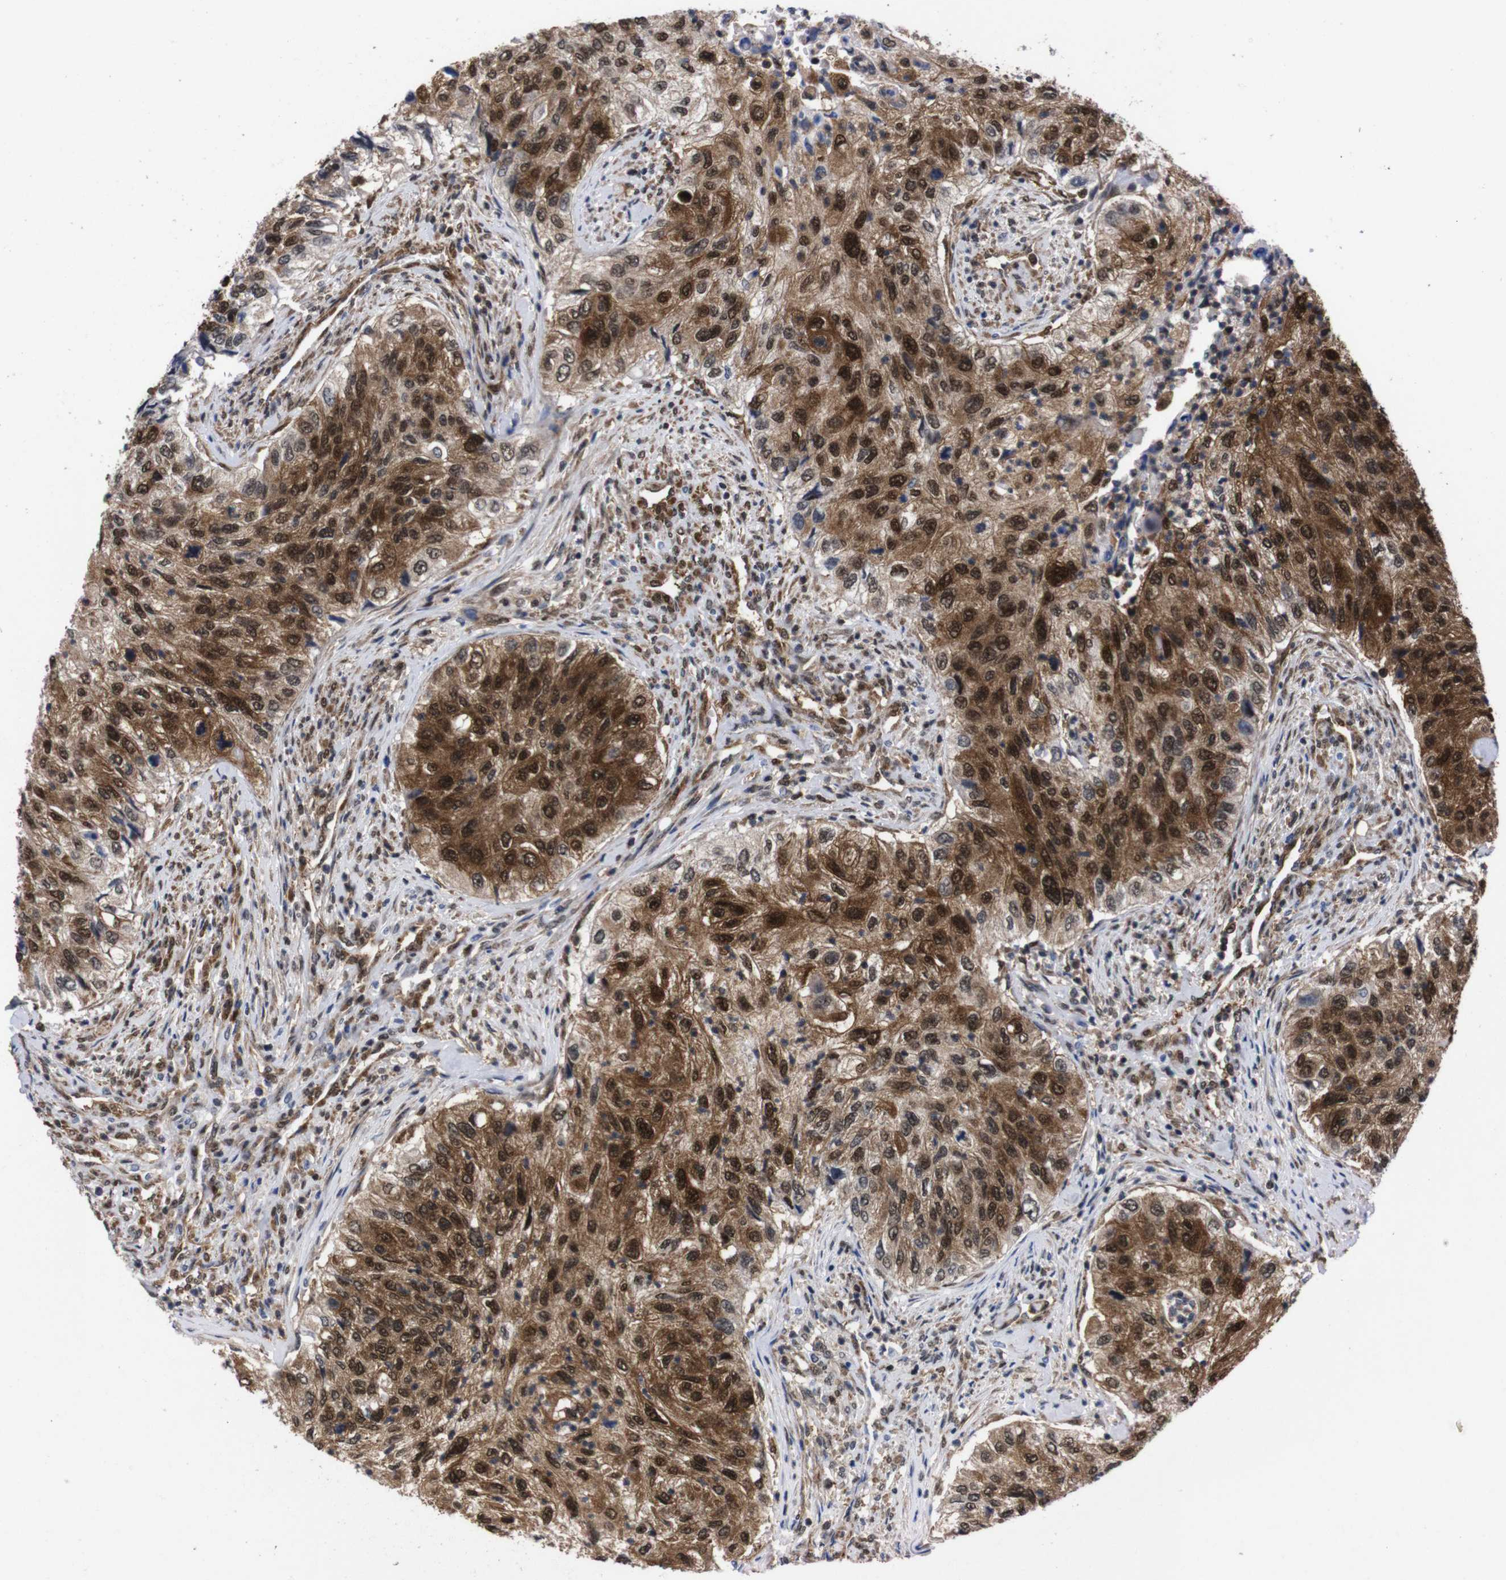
{"staining": {"intensity": "strong", "quantity": ">75%", "location": "cytoplasmic/membranous,nuclear"}, "tissue": "urothelial cancer", "cell_type": "Tumor cells", "image_type": "cancer", "snomed": [{"axis": "morphology", "description": "Urothelial carcinoma, High grade"}, {"axis": "topography", "description": "Urinary bladder"}], "caption": "This is a histology image of immunohistochemistry staining of urothelial carcinoma (high-grade), which shows strong positivity in the cytoplasmic/membranous and nuclear of tumor cells.", "gene": "UBQLN2", "patient": {"sex": "female", "age": 60}}